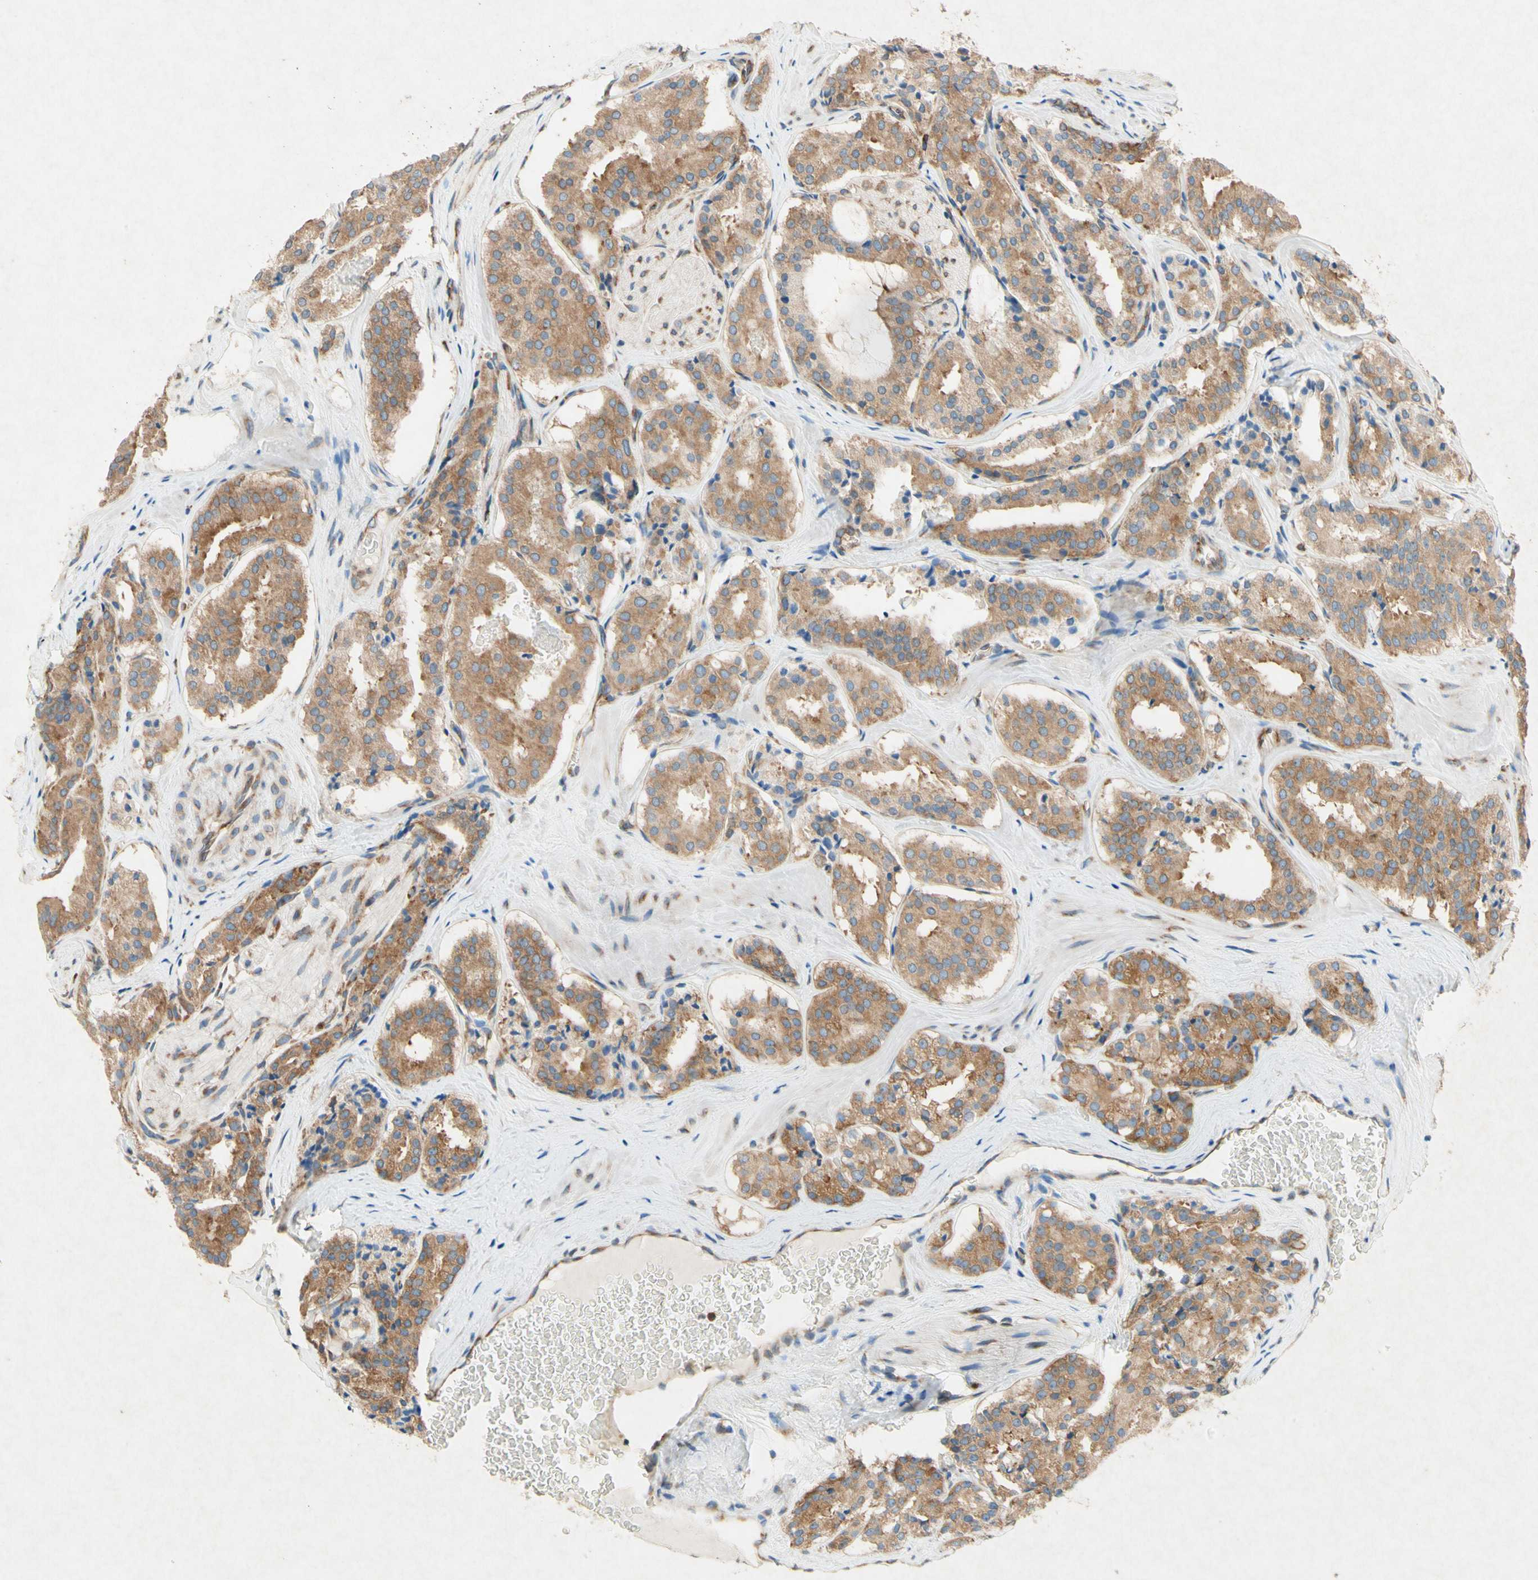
{"staining": {"intensity": "moderate", "quantity": ">75%", "location": "cytoplasmic/membranous"}, "tissue": "prostate cancer", "cell_type": "Tumor cells", "image_type": "cancer", "snomed": [{"axis": "morphology", "description": "Adenocarcinoma, High grade"}, {"axis": "topography", "description": "Prostate"}], "caption": "Protein staining of prostate cancer tissue demonstrates moderate cytoplasmic/membranous expression in about >75% of tumor cells. (Stains: DAB in brown, nuclei in blue, Microscopy: brightfield microscopy at high magnification).", "gene": "PABPC1", "patient": {"sex": "male", "age": 60}}